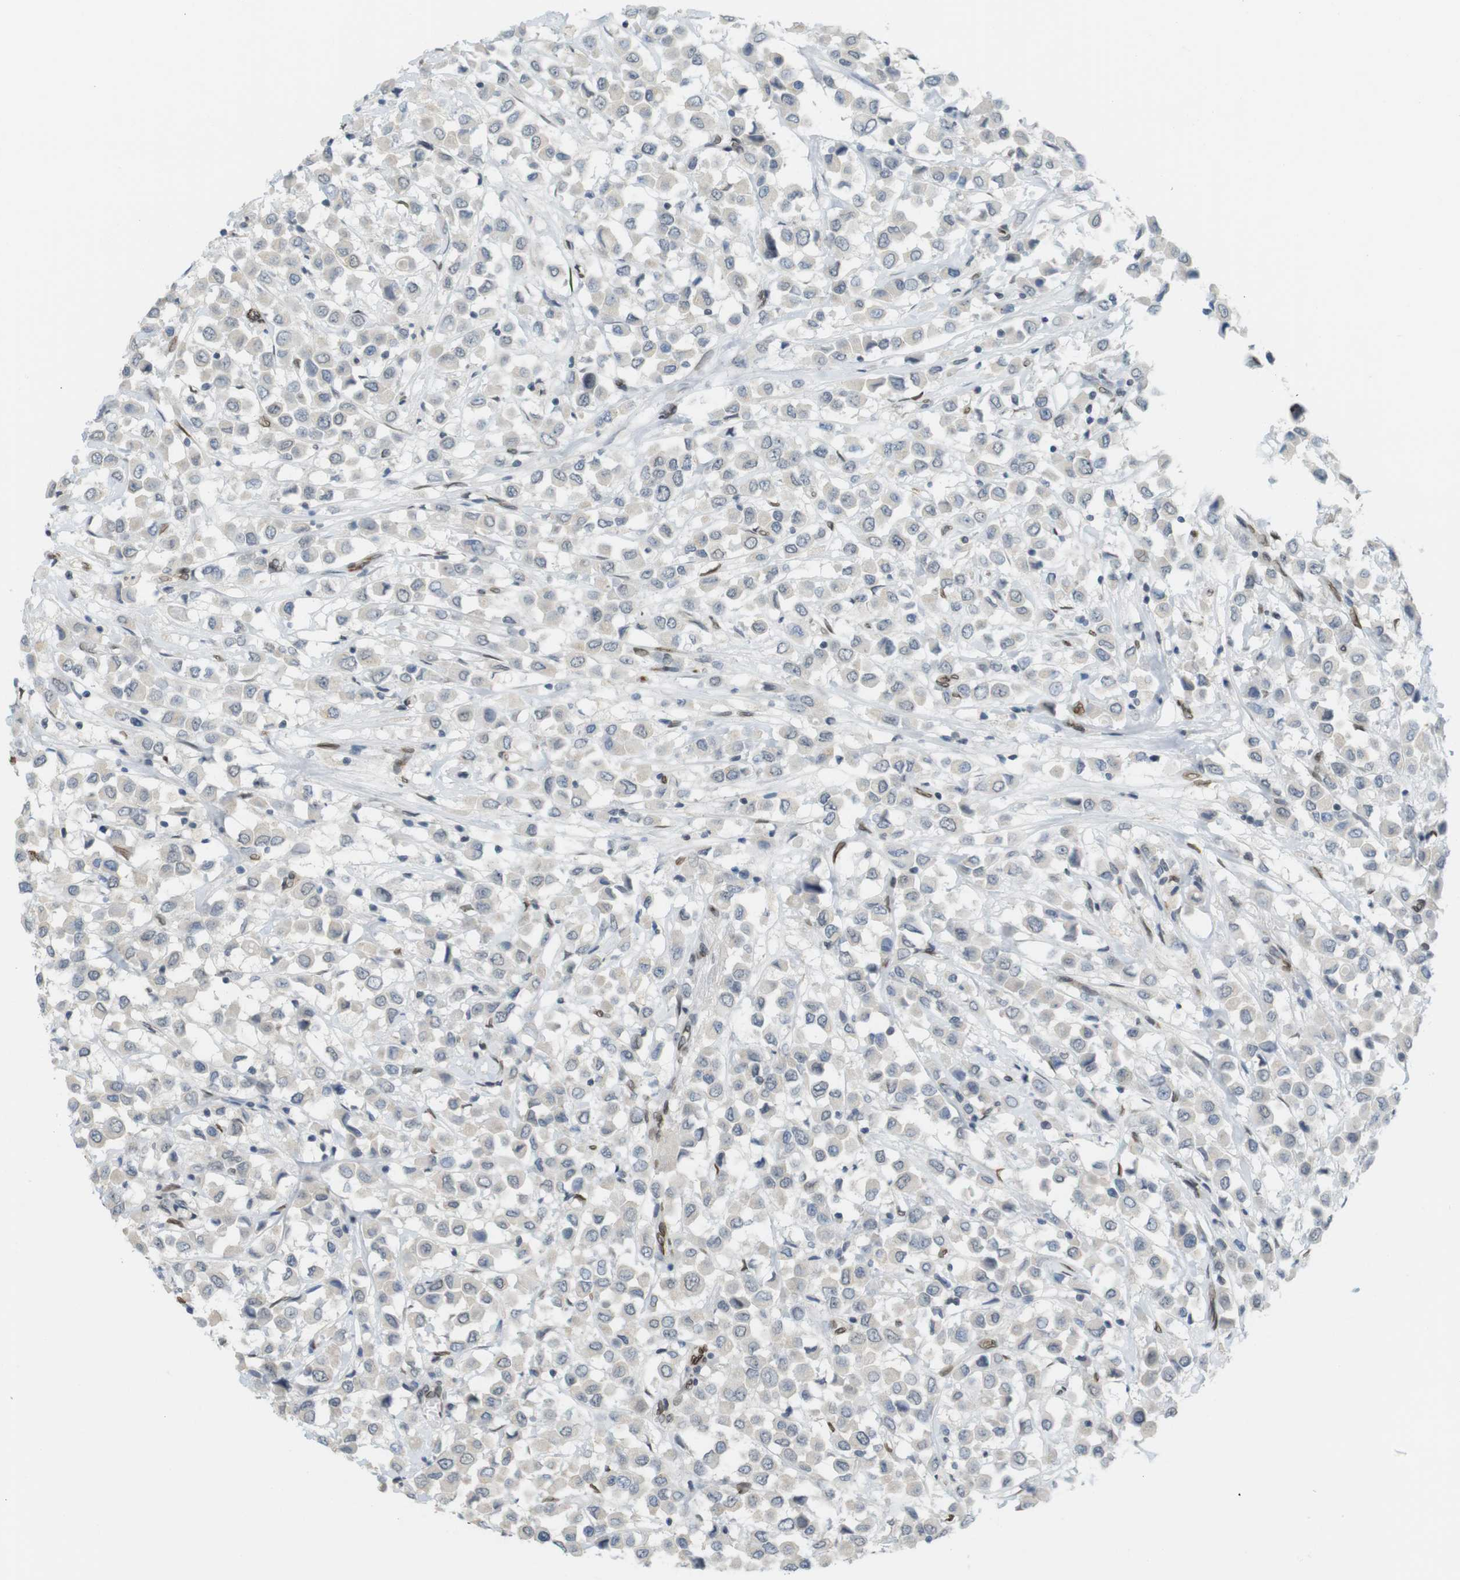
{"staining": {"intensity": "negative", "quantity": "none", "location": "none"}, "tissue": "breast cancer", "cell_type": "Tumor cells", "image_type": "cancer", "snomed": [{"axis": "morphology", "description": "Duct carcinoma"}, {"axis": "topography", "description": "Breast"}], "caption": "IHC histopathology image of infiltrating ductal carcinoma (breast) stained for a protein (brown), which displays no staining in tumor cells. Nuclei are stained in blue.", "gene": "ARL6IP6", "patient": {"sex": "female", "age": 61}}